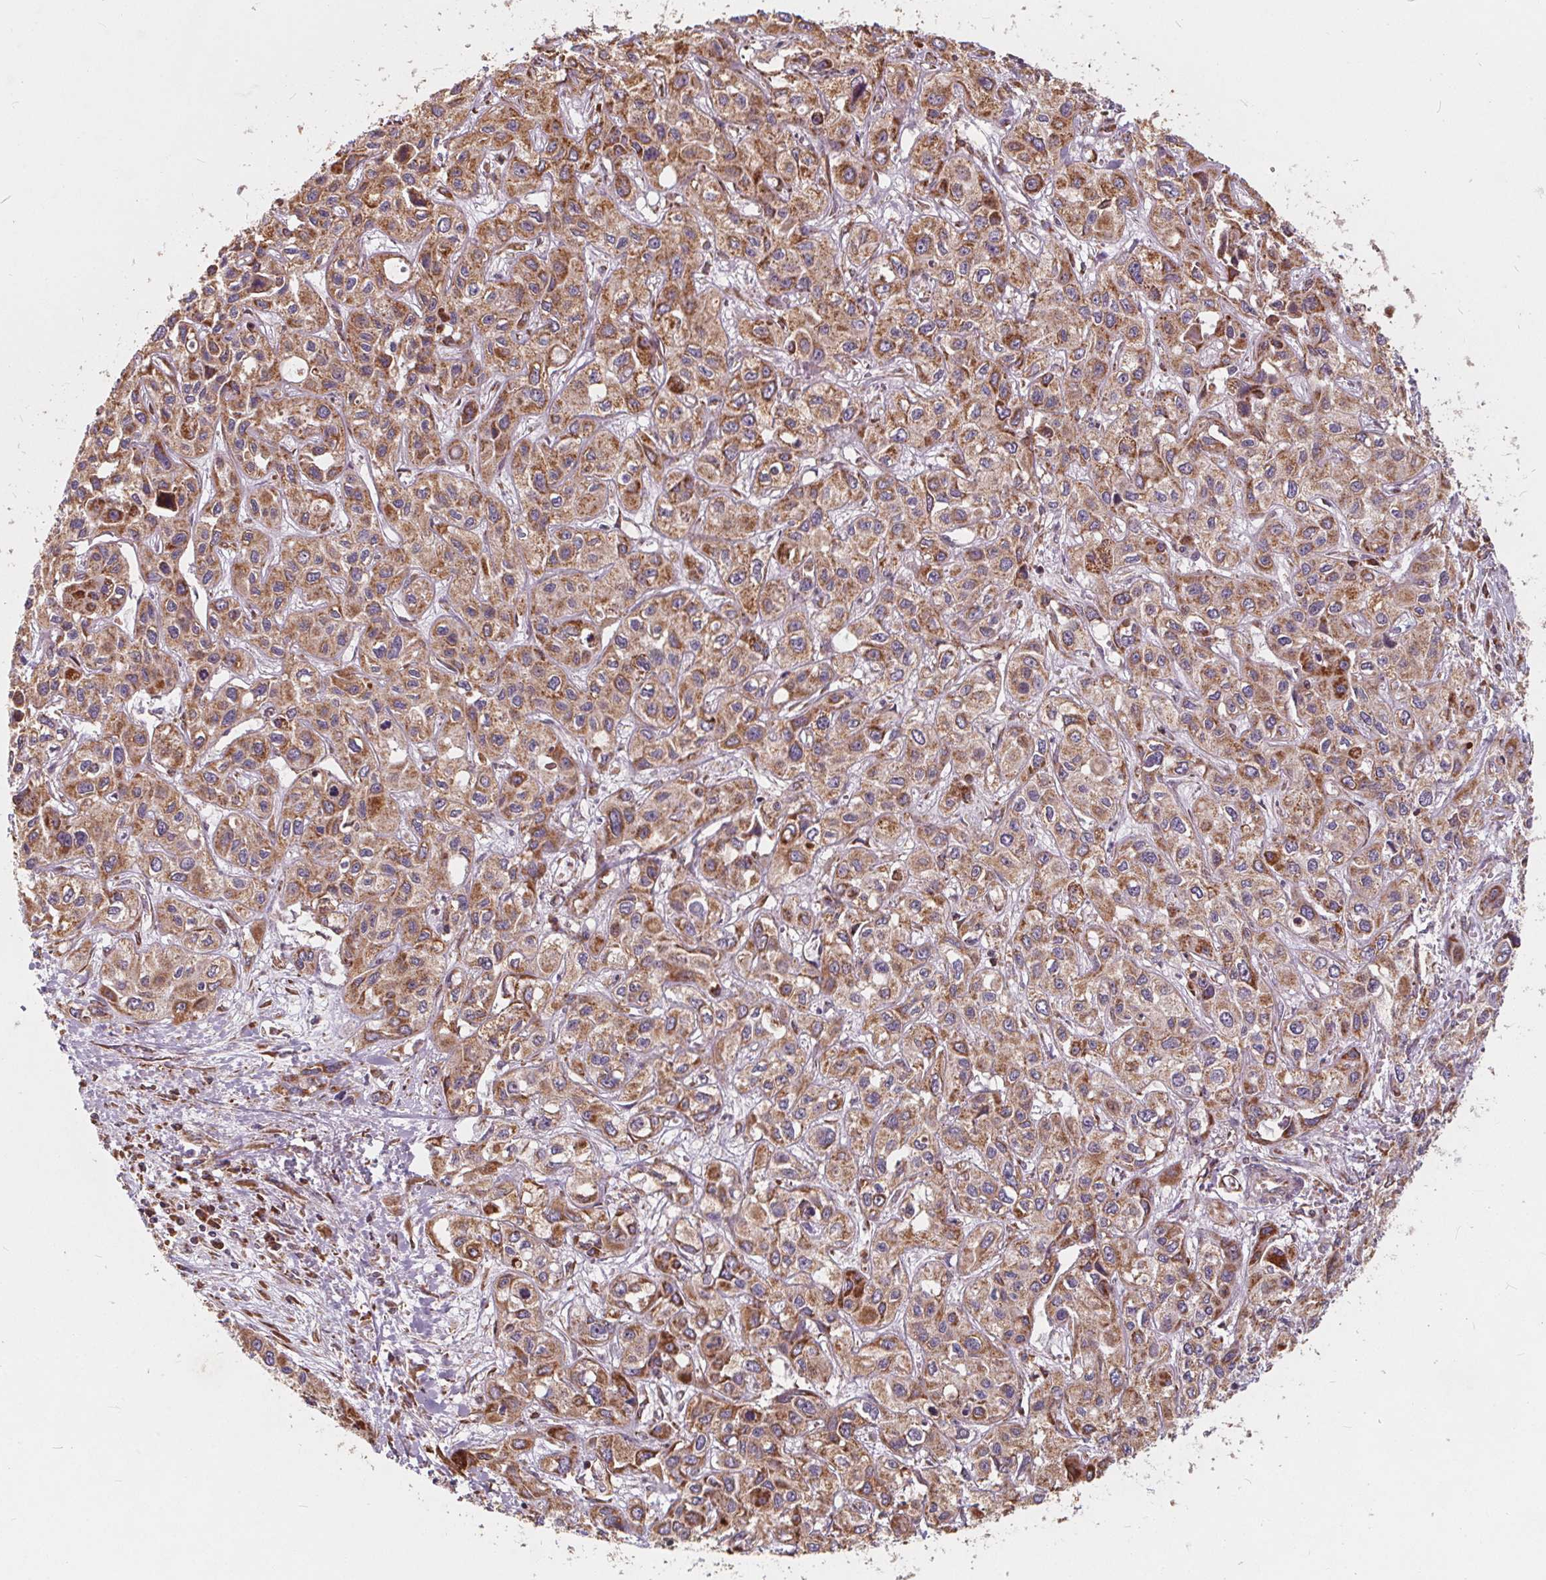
{"staining": {"intensity": "moderate", "quantity": ">75%", "location": "cytoplasmic/membranous"}, "tissue": "liver cancer", "cell_type": "Tumor cells", "image_type": "cancer", "snomed": [{"axis": "morphology", "description": "Cholangiocarcinoma"}, {"axis": "topography", "description": "Liver"}], "caption": "Liver cholangiocarcinoma stained for a protein (brown) demonstrates moderate cytoplasmic/membranous positive expression in approximately >75% of tumor cells.", "gene": "PLSCR3", "patient": {"sex": "female", "age": 66}}